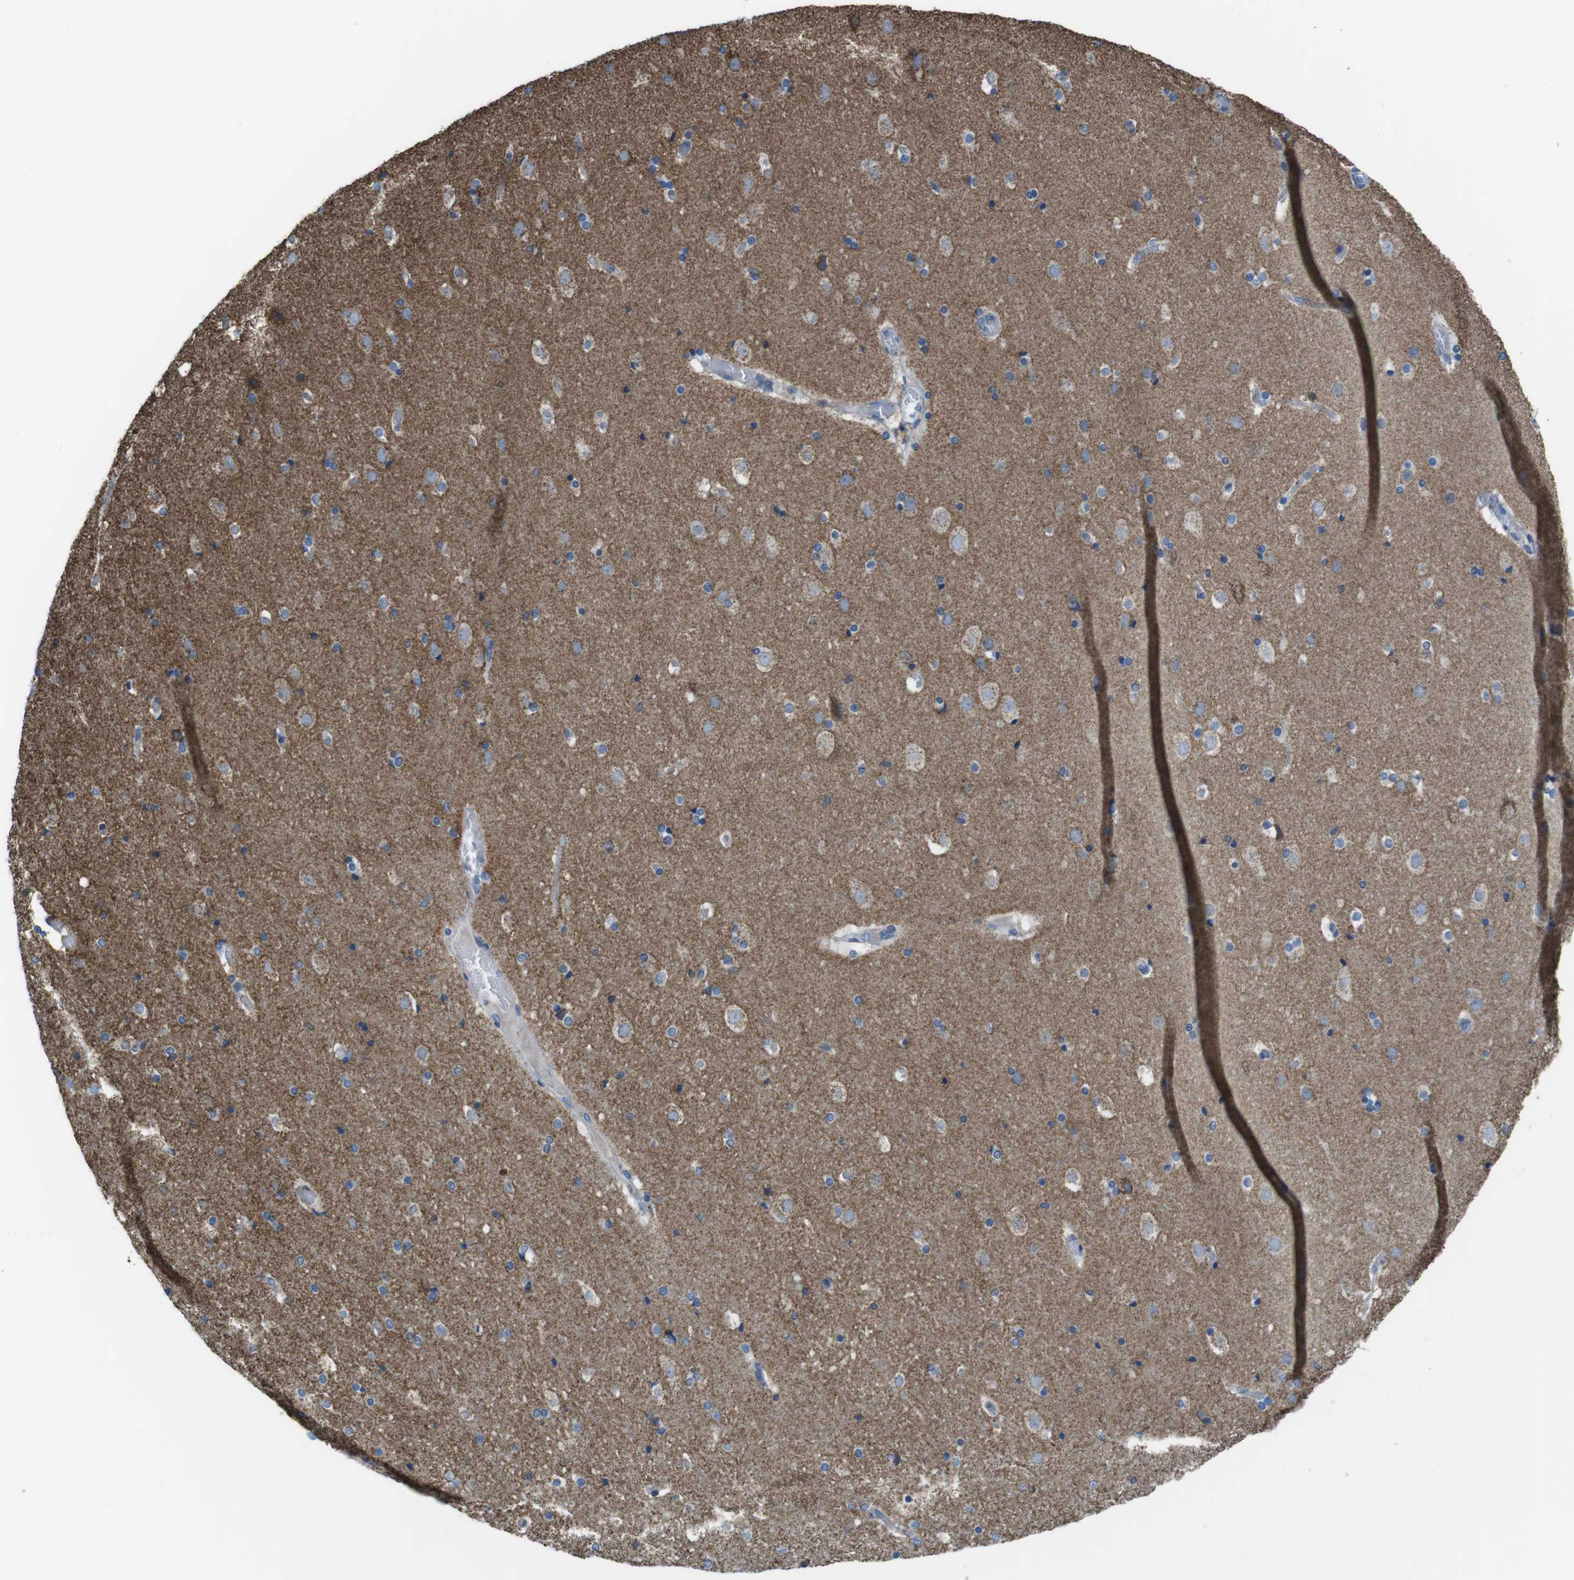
{"staining": {"intensity": "negative", "quantity": "none", "location": "none"}, "tissue": "cerebral cortex", "cell_type": "Endothelial cells", "image_type": "normal", "snomed": [{"axis": "morphology", "description": "Normal tissue, NOS"}, {"axis": "topography", "description": "Cerebral cortex"}], "caption": "Immunohistochemistry (IHC) image of normal cerebral cortex: human cerebral cortex stained with DAB (3,3'-diaminobenzidine) exhibits no significant protein positivity in endothelial cells. The staining was performed using DAB to visualize the protein expression in brown, while the nuclei were stained in blue with hematoxylin (Magnification: 20x).", "gene": "GRIK1", "patient": {"sex": "male", "age": 57}}